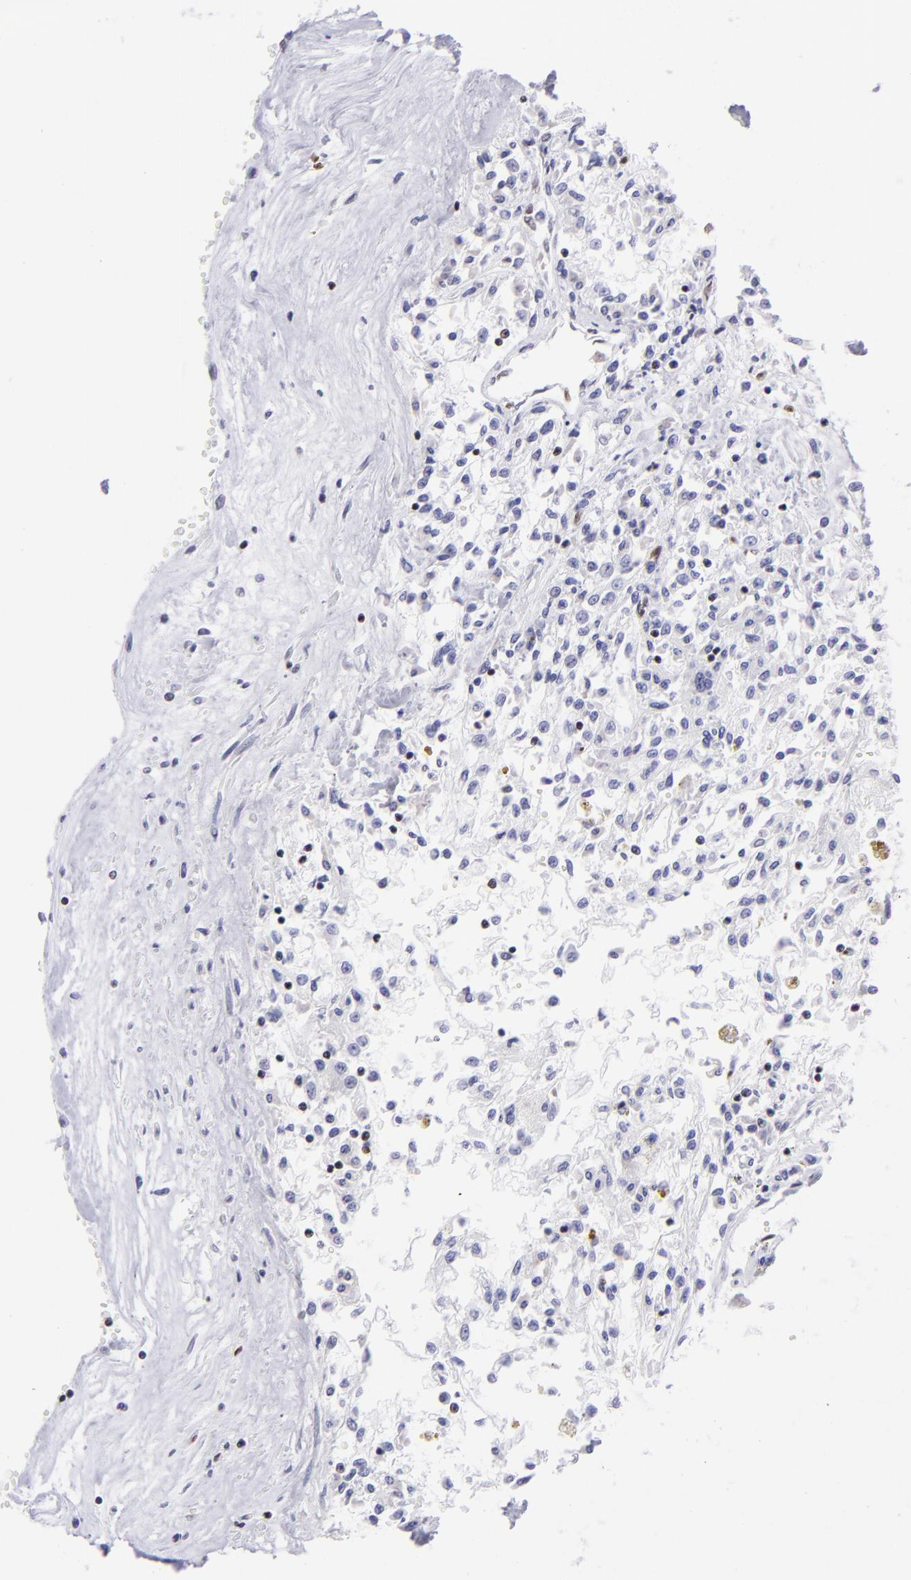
{"staining": {"intensity": "negative", "quantity": "none", "location": "none"}, "tissue": "renal cancer", "cell_type": "Tumor cells", "image_type": "cancer", "snomed": [{"axis": "morphology", "description": "Adenocarcinoma, NOS"}, {"axis": "topography", "description": "Kidney"}], "caption": "There is no significant expression in tumor cells of renal cancer (adenocarcinoma). (Brightfield microscopy of DAB immunohistochemistry (IHC) at high magnification).", "gene": "ETS1", "patient": {"sex": "male", "age": 78}}